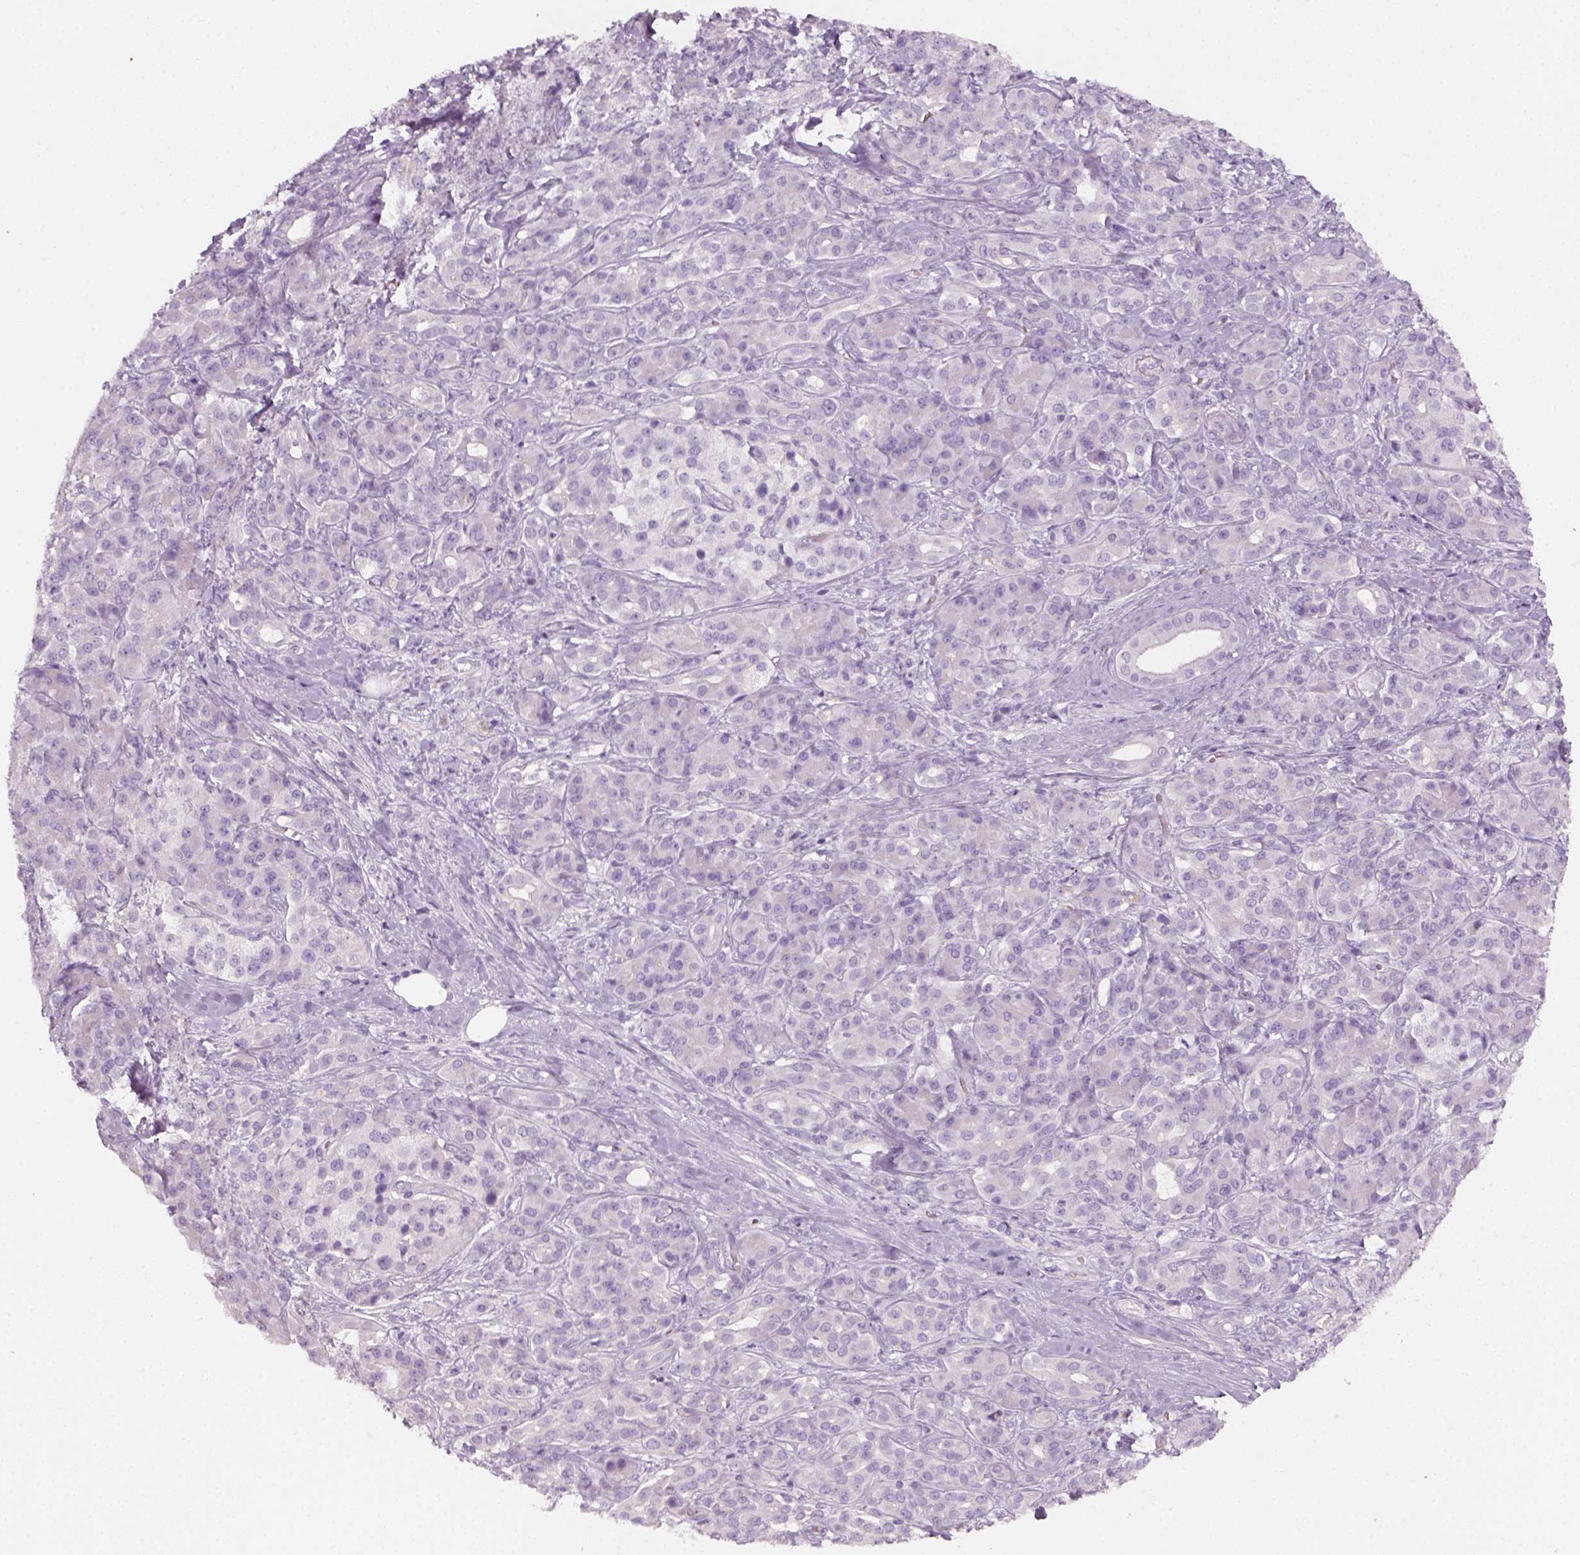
{"staining": {"intensity": "negative", "quantity": "none", "location": "none"}, "tissue": "pancreatic cancer", "cell_type": "Tumor cells", "image_type": "cancer", "snomed": [{"axis": "morphology", "description": "Normal tissue, NOS"}, {"axis": "morphology", "description": "Inflammation, NOS"}, {"axis": "morphology", "description": "Adenocarcinoma, NOS"}, {"axis": "topography", "description": "Pancreas"}], "caption": "High magnification brightfield microscopy of adenocarcinoma (pancreatic) stained with DAB (3,3'-diaminobenzidine) (brown) and counterstained with hematoxylin (blue): tumor cells show no significant staining.", "gene": "KRT25", "patient": {"sex": "male", "age": 57}}